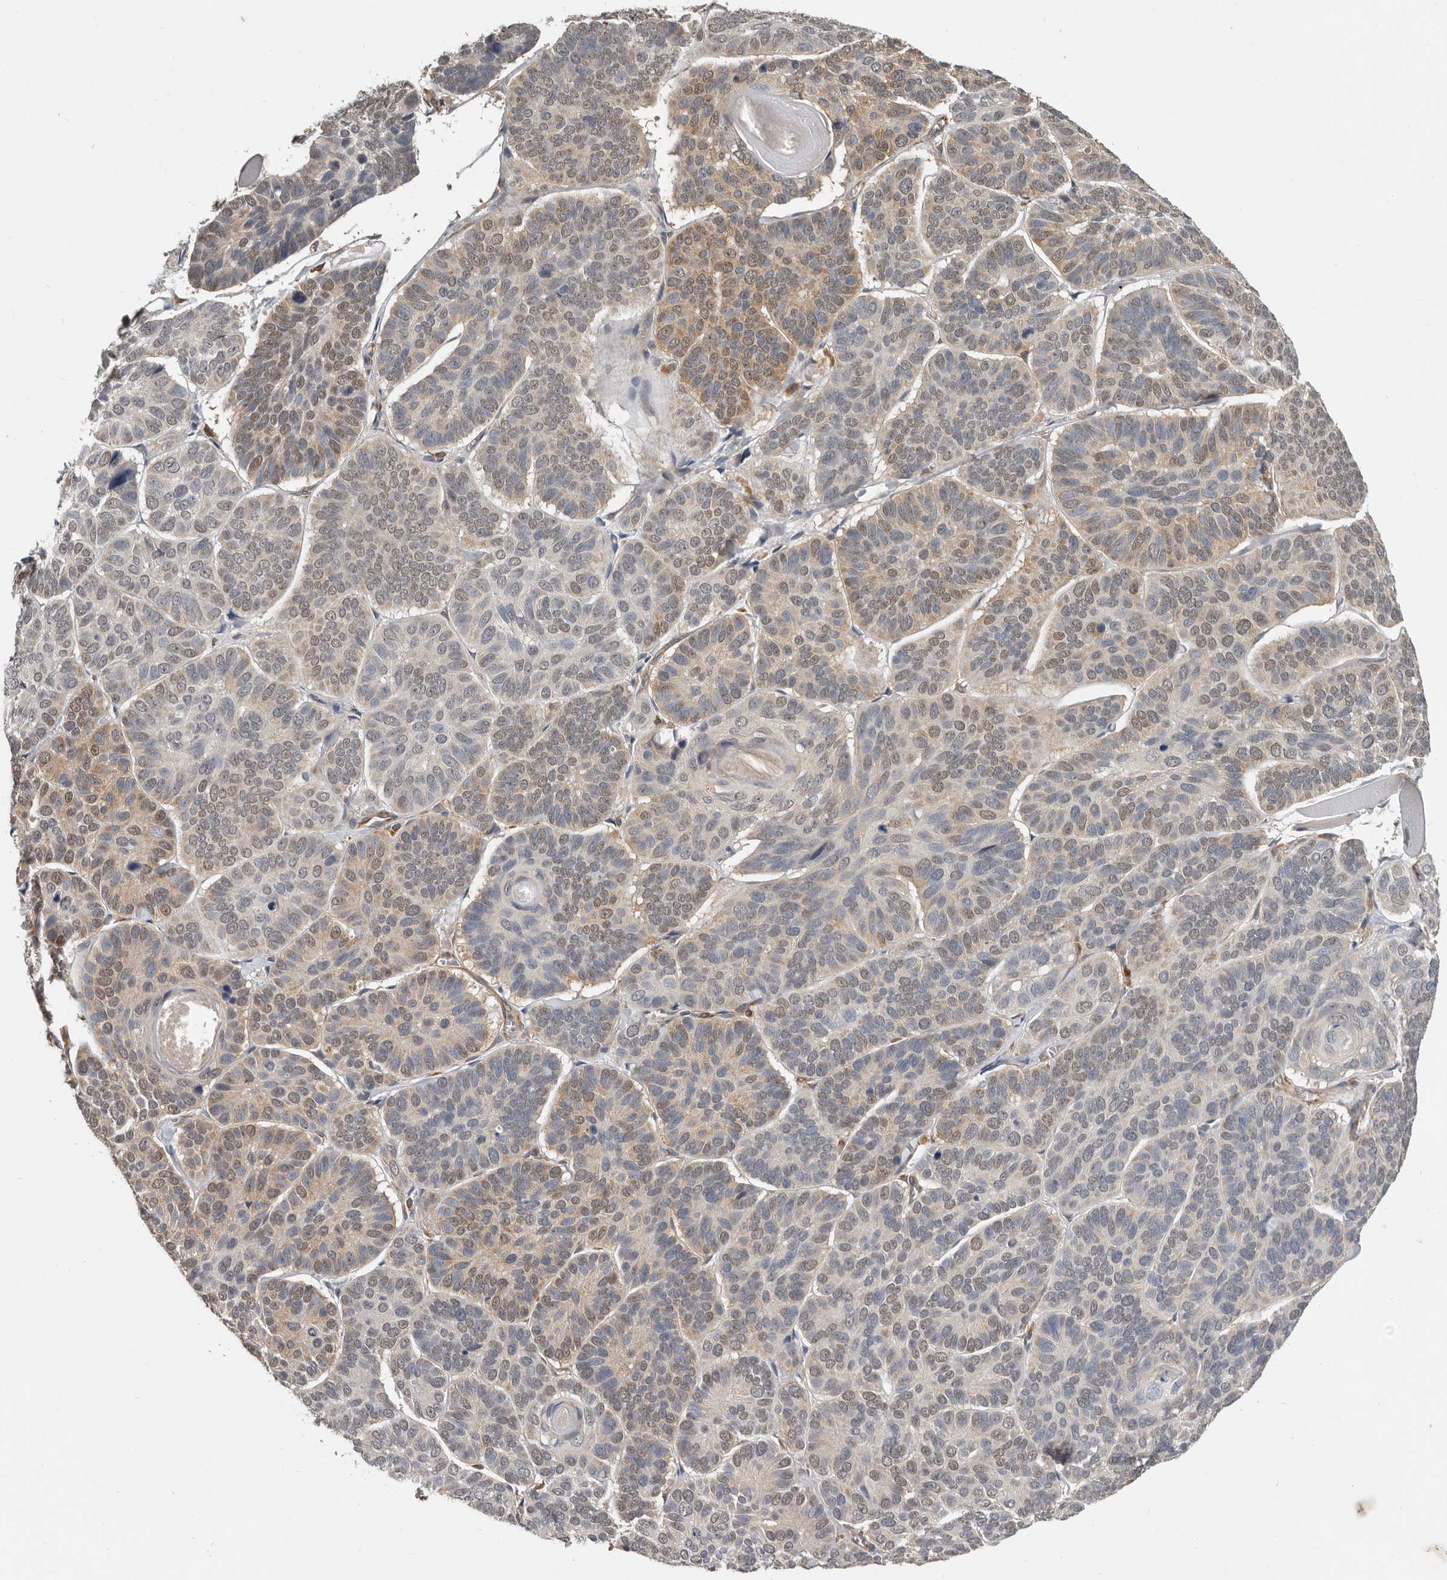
{"staining": {"intensity": "weak", "quantity": "25%-75%", "location": "cytoplasmic/membranous,nuclear"}, "tissue": "skin cancer", "cell_type": "Tumor cells", "image_type": "cancer", "snomed": [{"axis": "morphology", "description": "Basal cell carcinoma"}, {"axis": "topography", "description": "Skin"}], "caption": "A micrograph of human skin cancer (basal cell carcinoma) stained for a protein demonstrates weak cytoplasmic/membranous and nuclear brown staining in tumor cells. The staining was performed using DAB (3,3'-diaminobenzidine), with brown indicating positive protein expression. Nuclei are stained blue with hematoxylin.", "gene": "RNF157", "patient": {"sex": "male", "age": 62}}